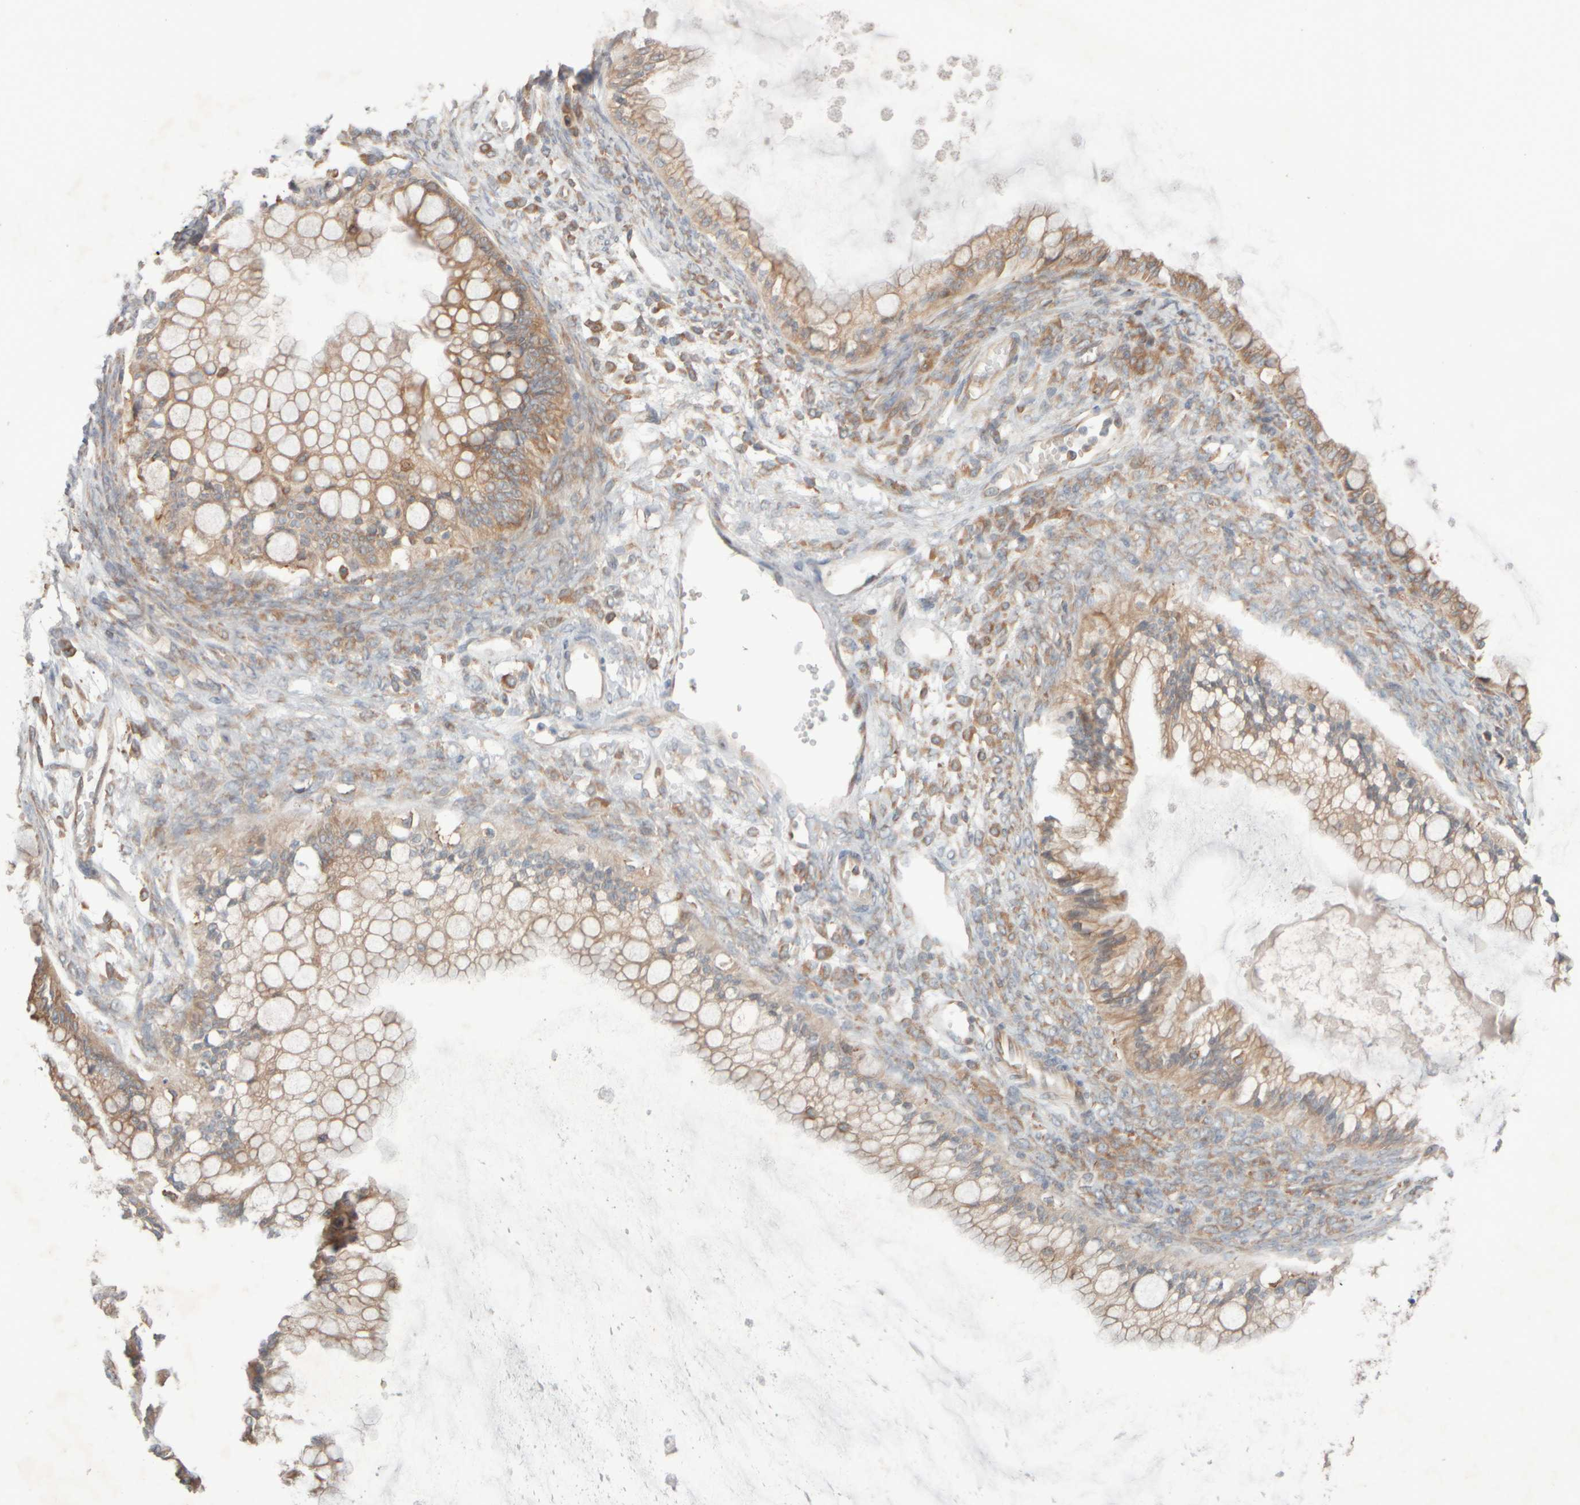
{"staining": {"intensity": "weak", "quantity": ">75%", "location": "cytoplasmic/membranous"}, "tissue": "ovarian cancer", "cell_type": "Tumor cells", "image_type": "cancer", "snomed": [{"axis": "morphology", "description": "Cystadenocarcinoma, mucinous, NOS"}, {"axis": "topography", "description": "Ovary"}], "caption": "Immunohistochemical staining of human ovarian cancer displays weak cytoplasmic/membranous protein expression in approximately >75% of tumor cells.", "gene": "EIF2B3", "patient": {"sex": "female", "age": 57}}